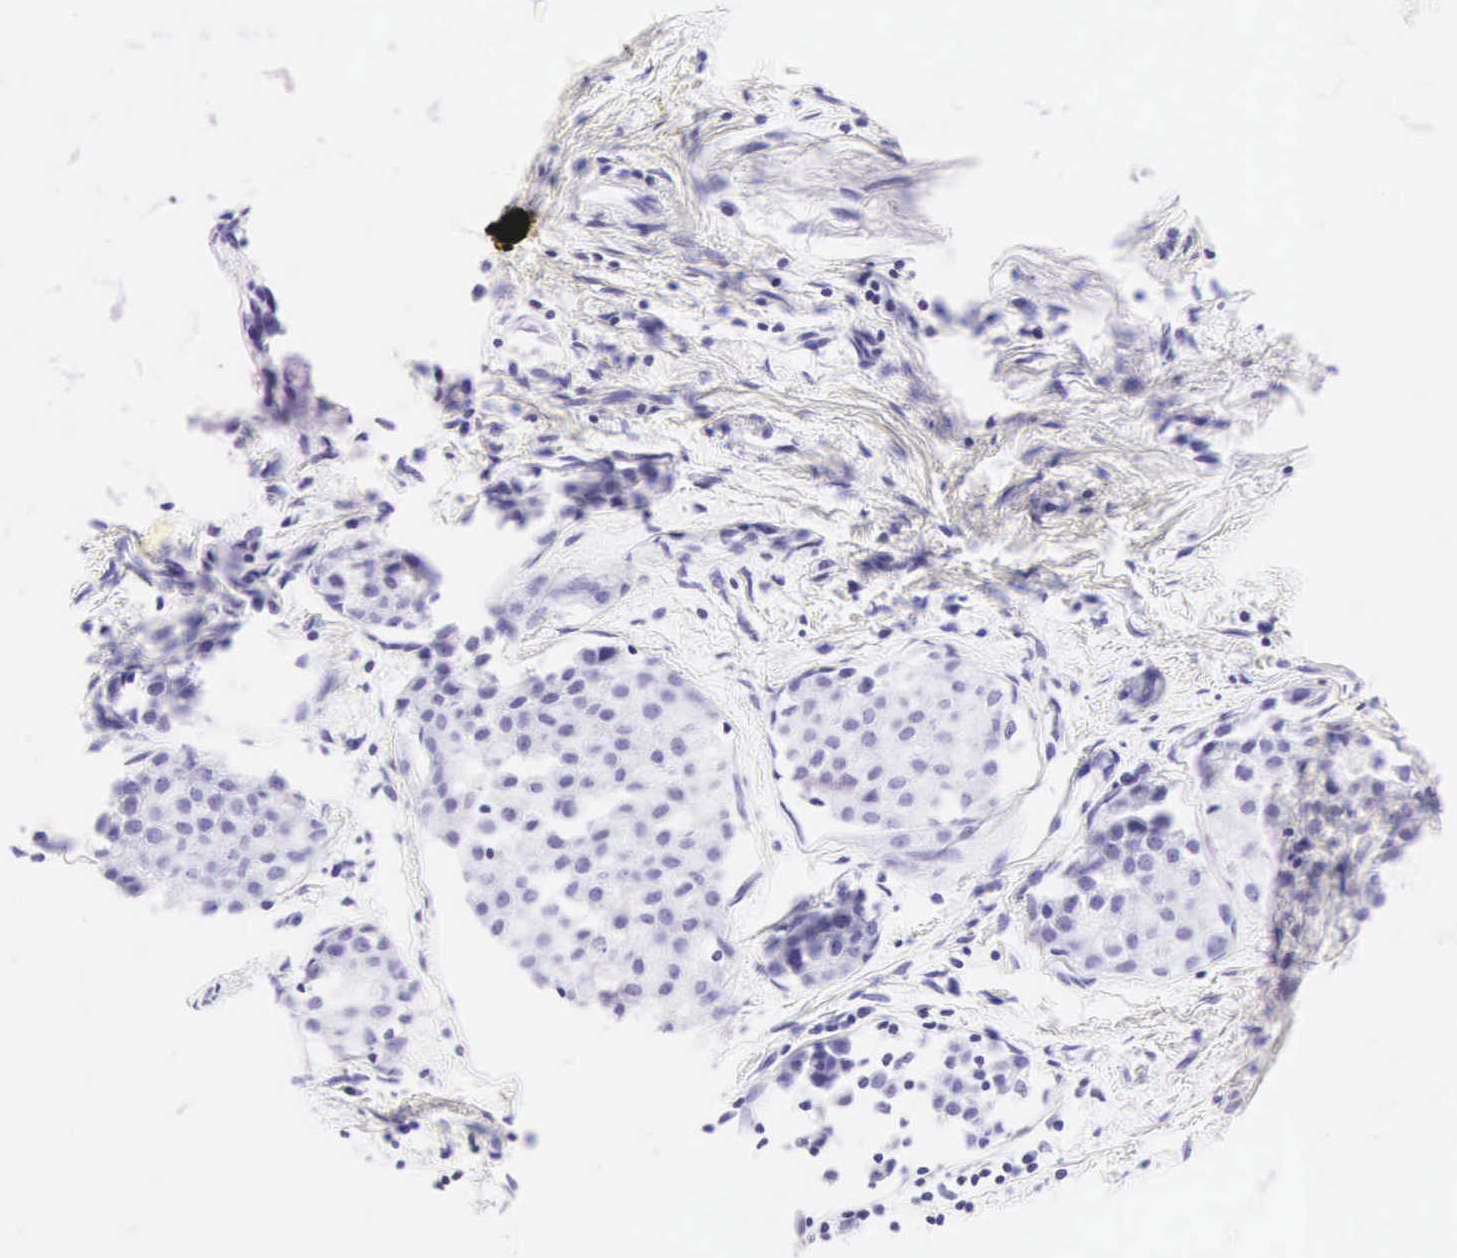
{"staining": {"intensity": "negative", "quantity": "none", "location": "none"}, "tissue": "breast cancer", "cell_type": "Tumor cells", "image_type": "cancer", "snomed": [{"axis": "morphology", "description": "Duct carcinoma"}, {"axis": "topography", "description": "Breast"}], "caption": "DAB immunohistochemical staining of human infiltrating ductal carcinoma (breast) exhibits no significant positivity in tumor cells. (DAB immunohistochemistry (IHC) with hematoxylin counter stain).", "gene": "CD1A", "patient": {"sex": "female", "age": 64}}